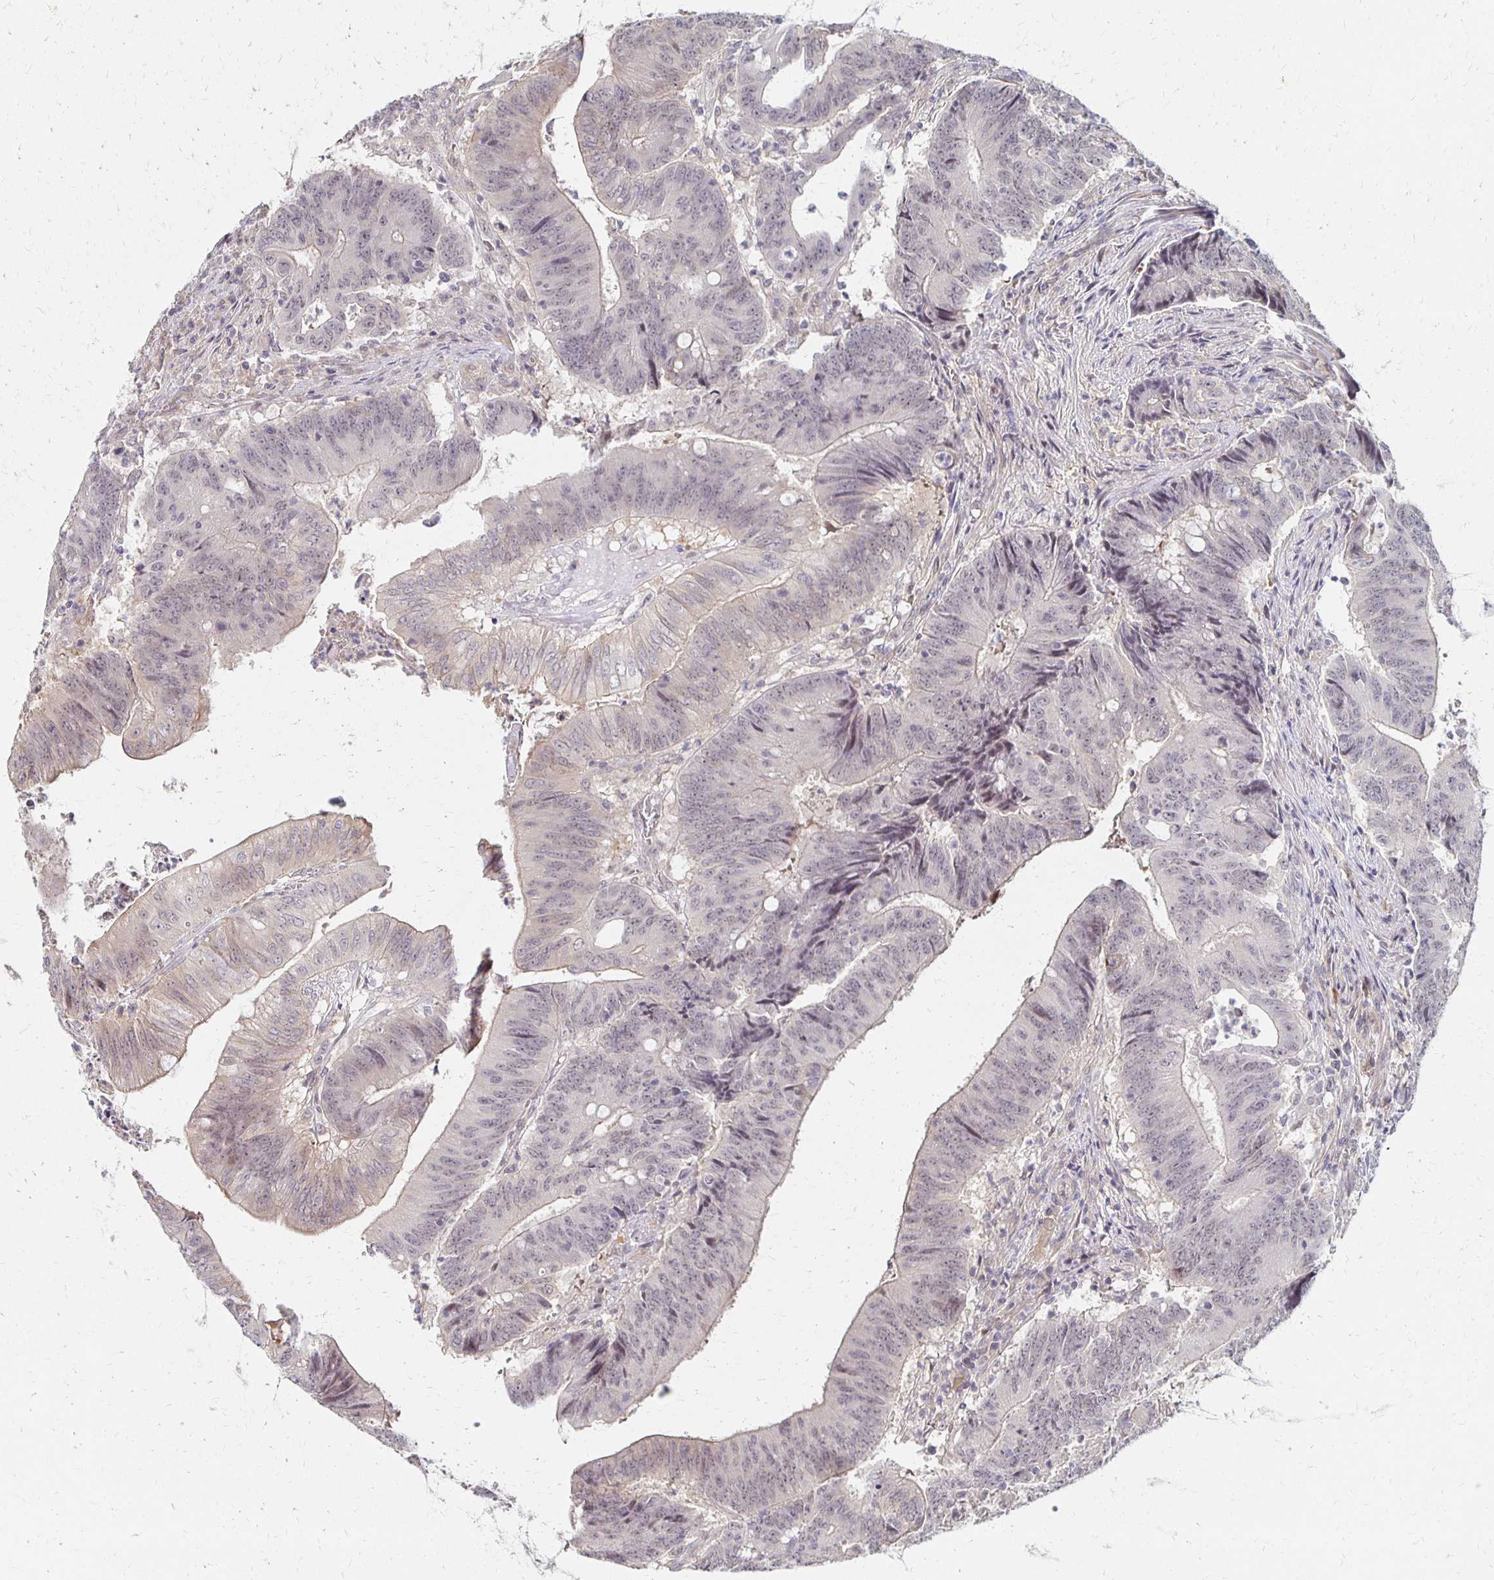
{"staining": {"intensity": "weak", "quantity": "<25%", "location": "cytoplasmic/membranous,nuclear"}, "tissue": "colorectal cancer", "cell_type": "Tumor cells", "image_type": "cancer", "snomed": [{"axis": "morphology", "description": "Adenocarcinoma, NOS"}, {"axis": "topography", "description": "Colon"}], "caption": "High power microscopy photomicrograph of an immunohistochemistry (IHC) micrograph of colorectal cancer (adenocarcinoma), revealing no significant positivity in tumor cells.", "gene": "PRKCB", "patient": {"sex": "female", "age": 87}}